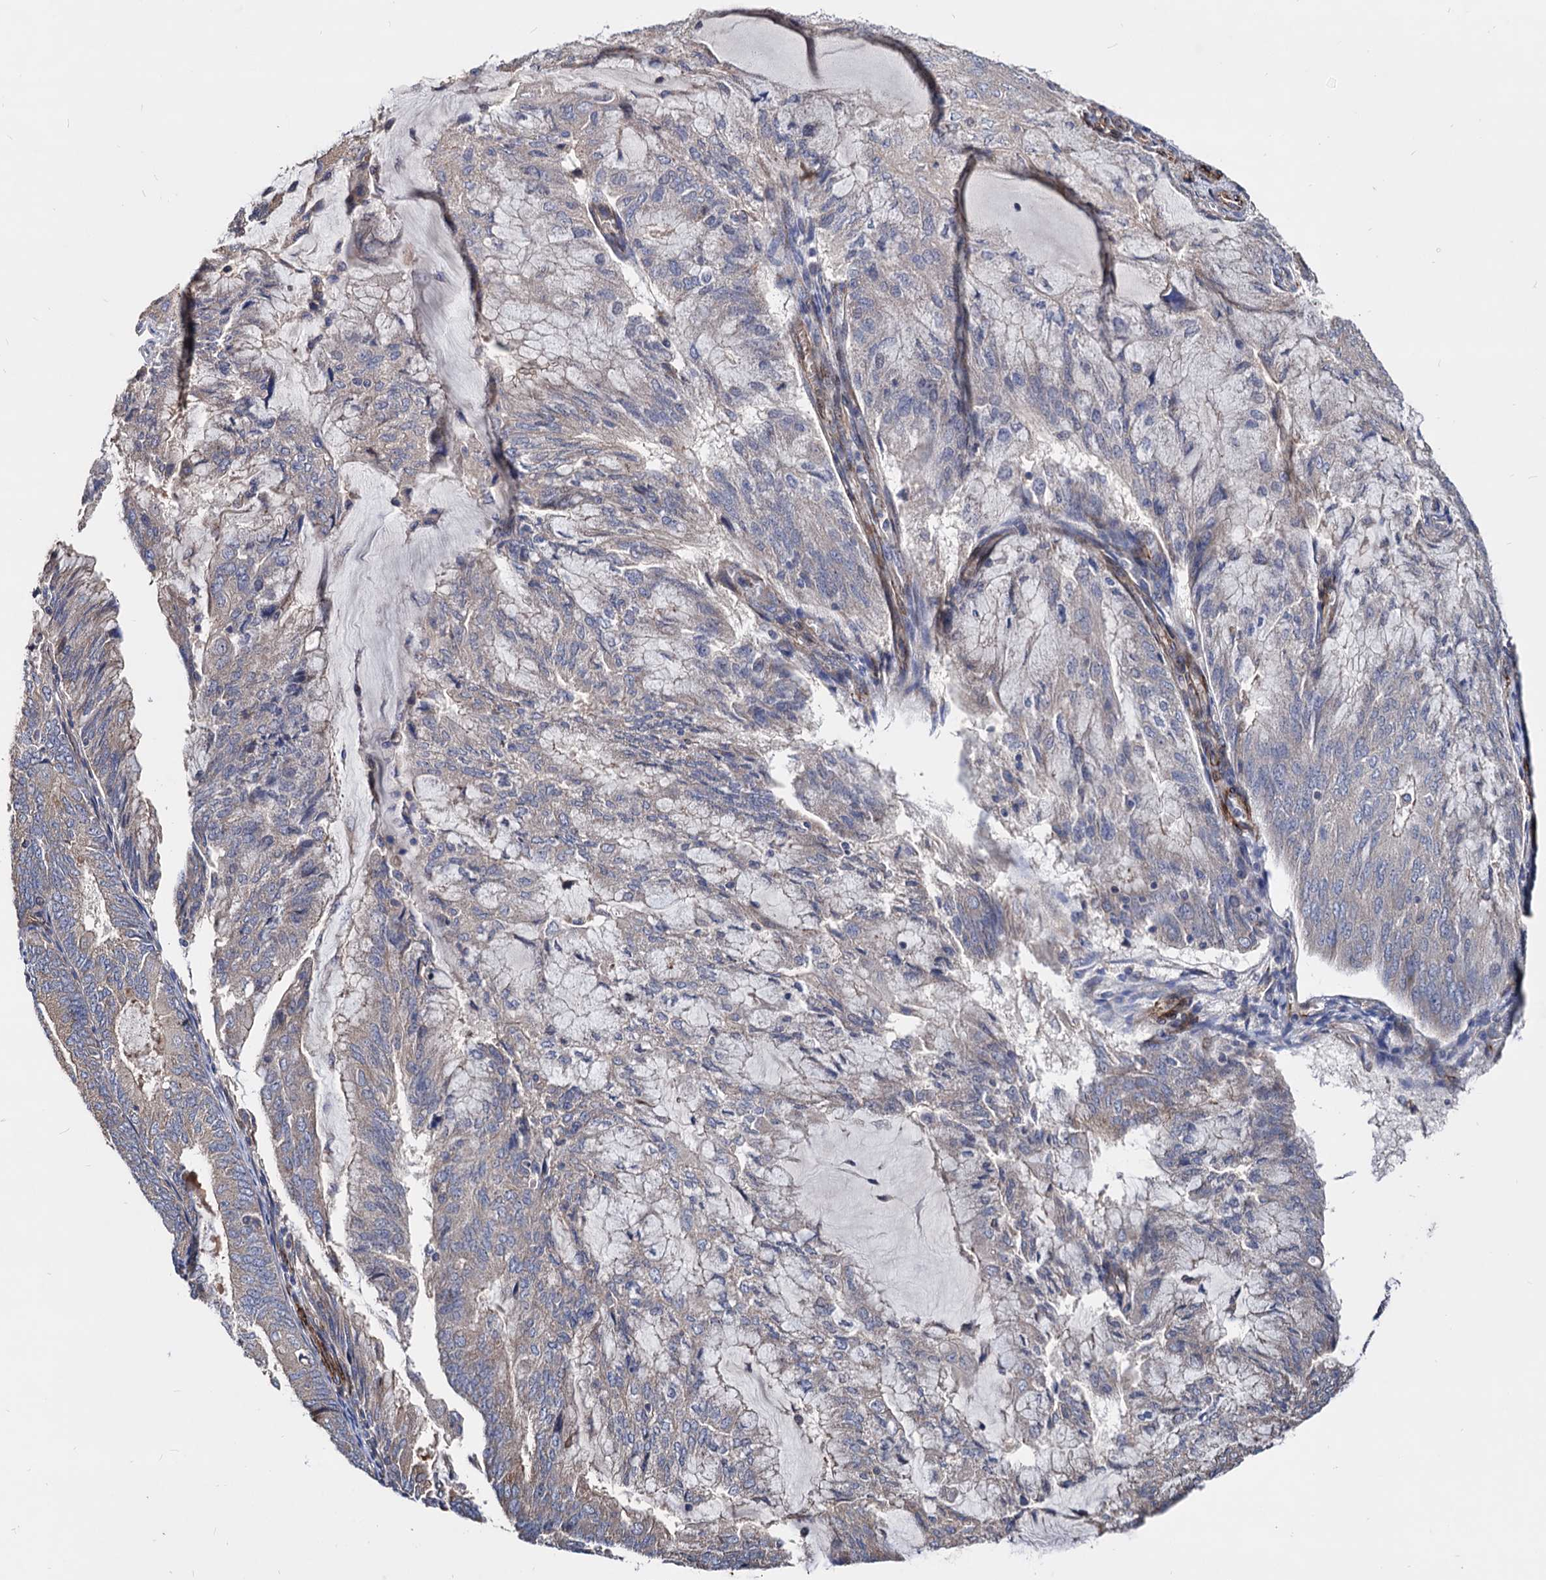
{"staining": {"intensity": "weak", "quantity": "25%-75%", "location": "cytoplasmic/membranous"}, "tissue": "endometrial cancer", "cell_type": "Tumor cells", "image_type": "cancer", "snomed": [{"axis": "morphology", "description": "Adenocarcinoma, NOS"}, {"axis": "topography", "description": "Endometrium"}], "caption": "Adenocarcinoma (endometrial) was stained to show a protein in brown. There is low levels of weak cytoplasmic/membranous positivity in approximately 25%-75% of tumor cells.", "gene": "WDR11", "patient": {"sex": "female", "age": 81}}